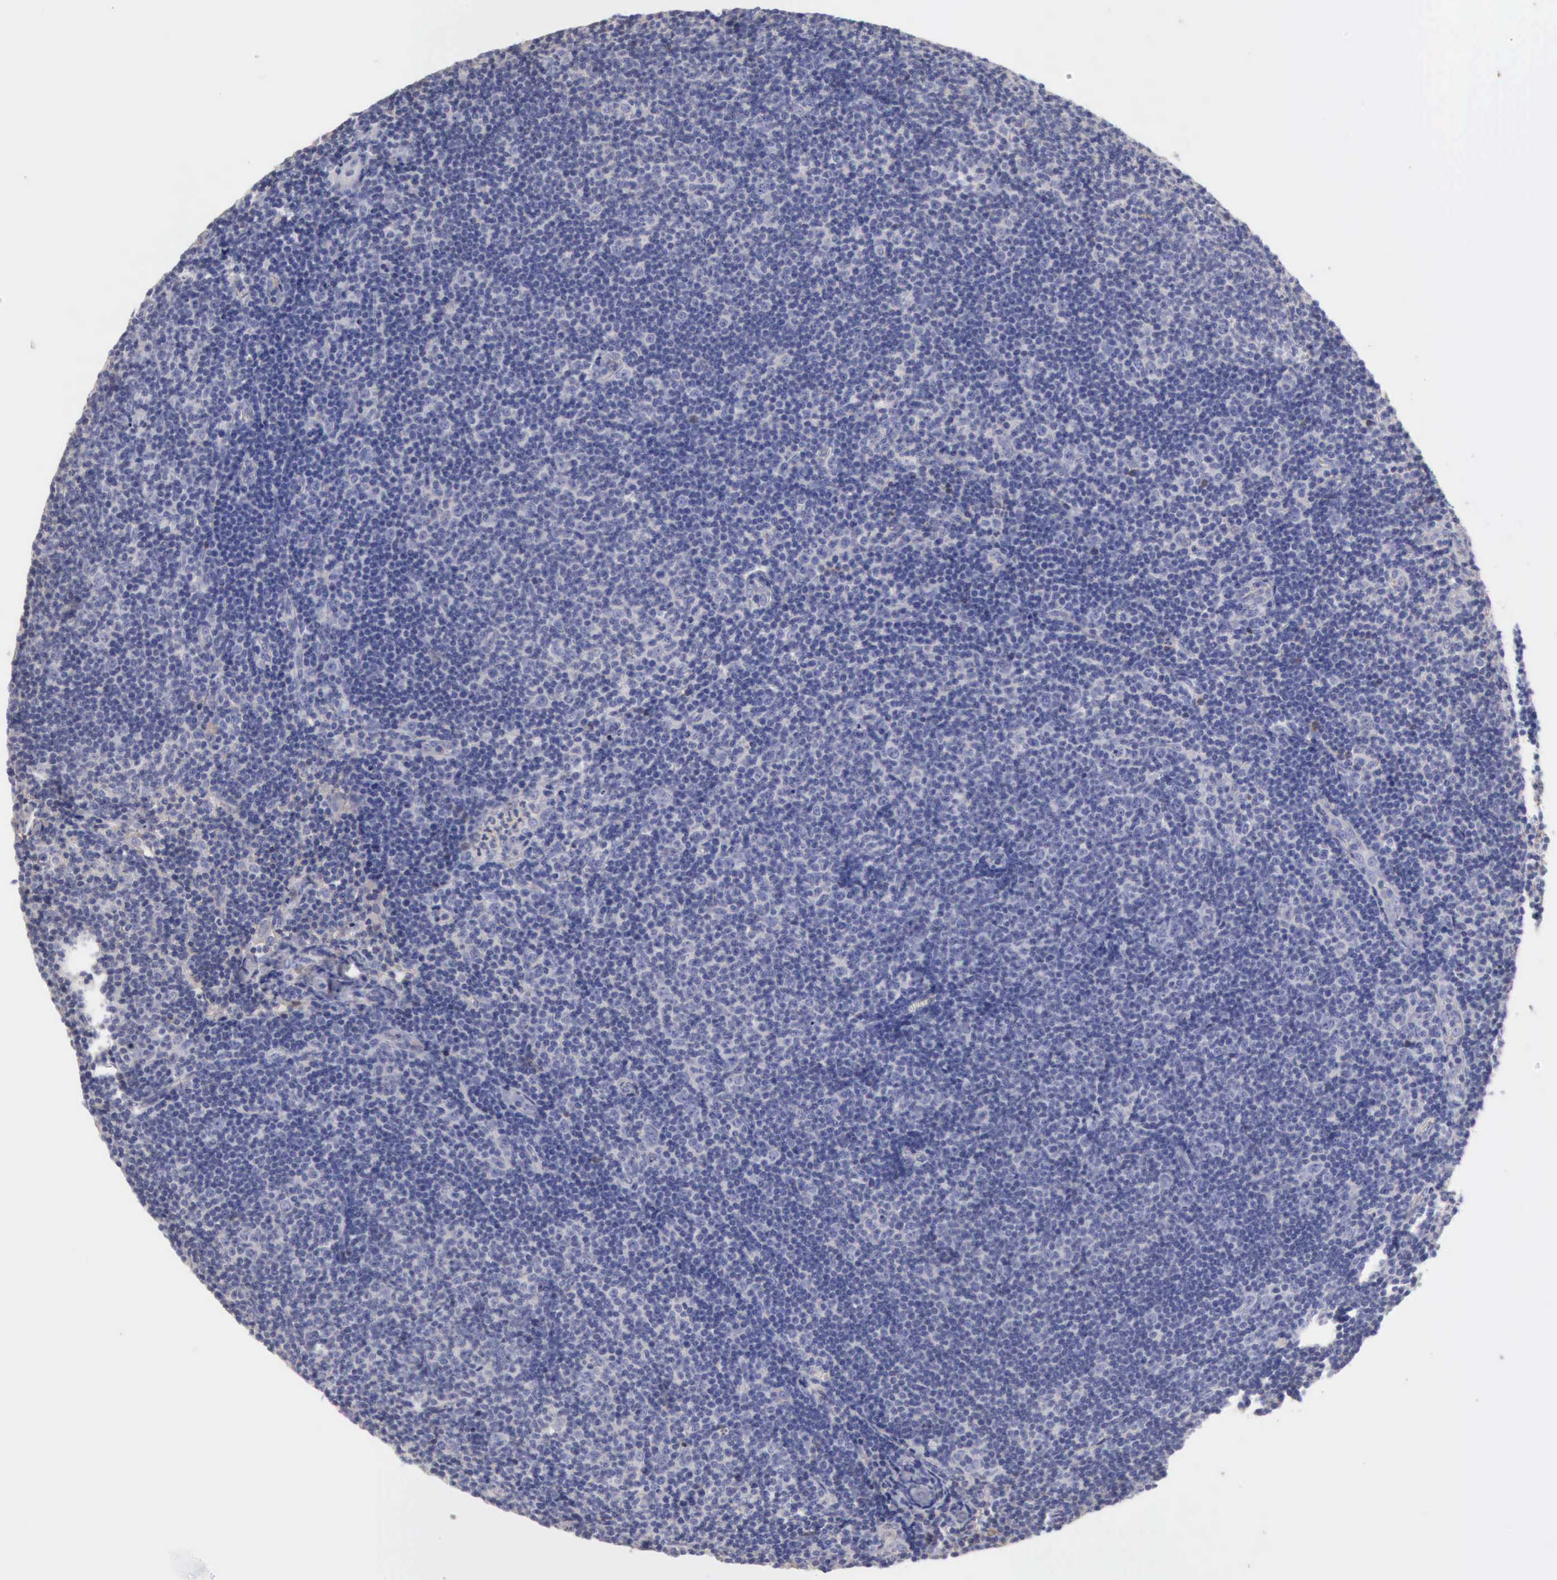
{"staining": {"intensity": "negative", "quantity": "none", "location": "none"}, "tissue": "lymphoma", "cell_type": "Tumor cells", "image_type": "cancer", "snomed": [{"axis": "morphology", "description": "Malignant lymphoma, non-Hodgkin's type, Low grade"}, {"axis": "topography", "description": "Lymph node"}], "caption": "Tumor cells show no significant protein expression in lymphoma.", "gene": "SERPINA1", "patient": {"sex": "male", "age": 49}}